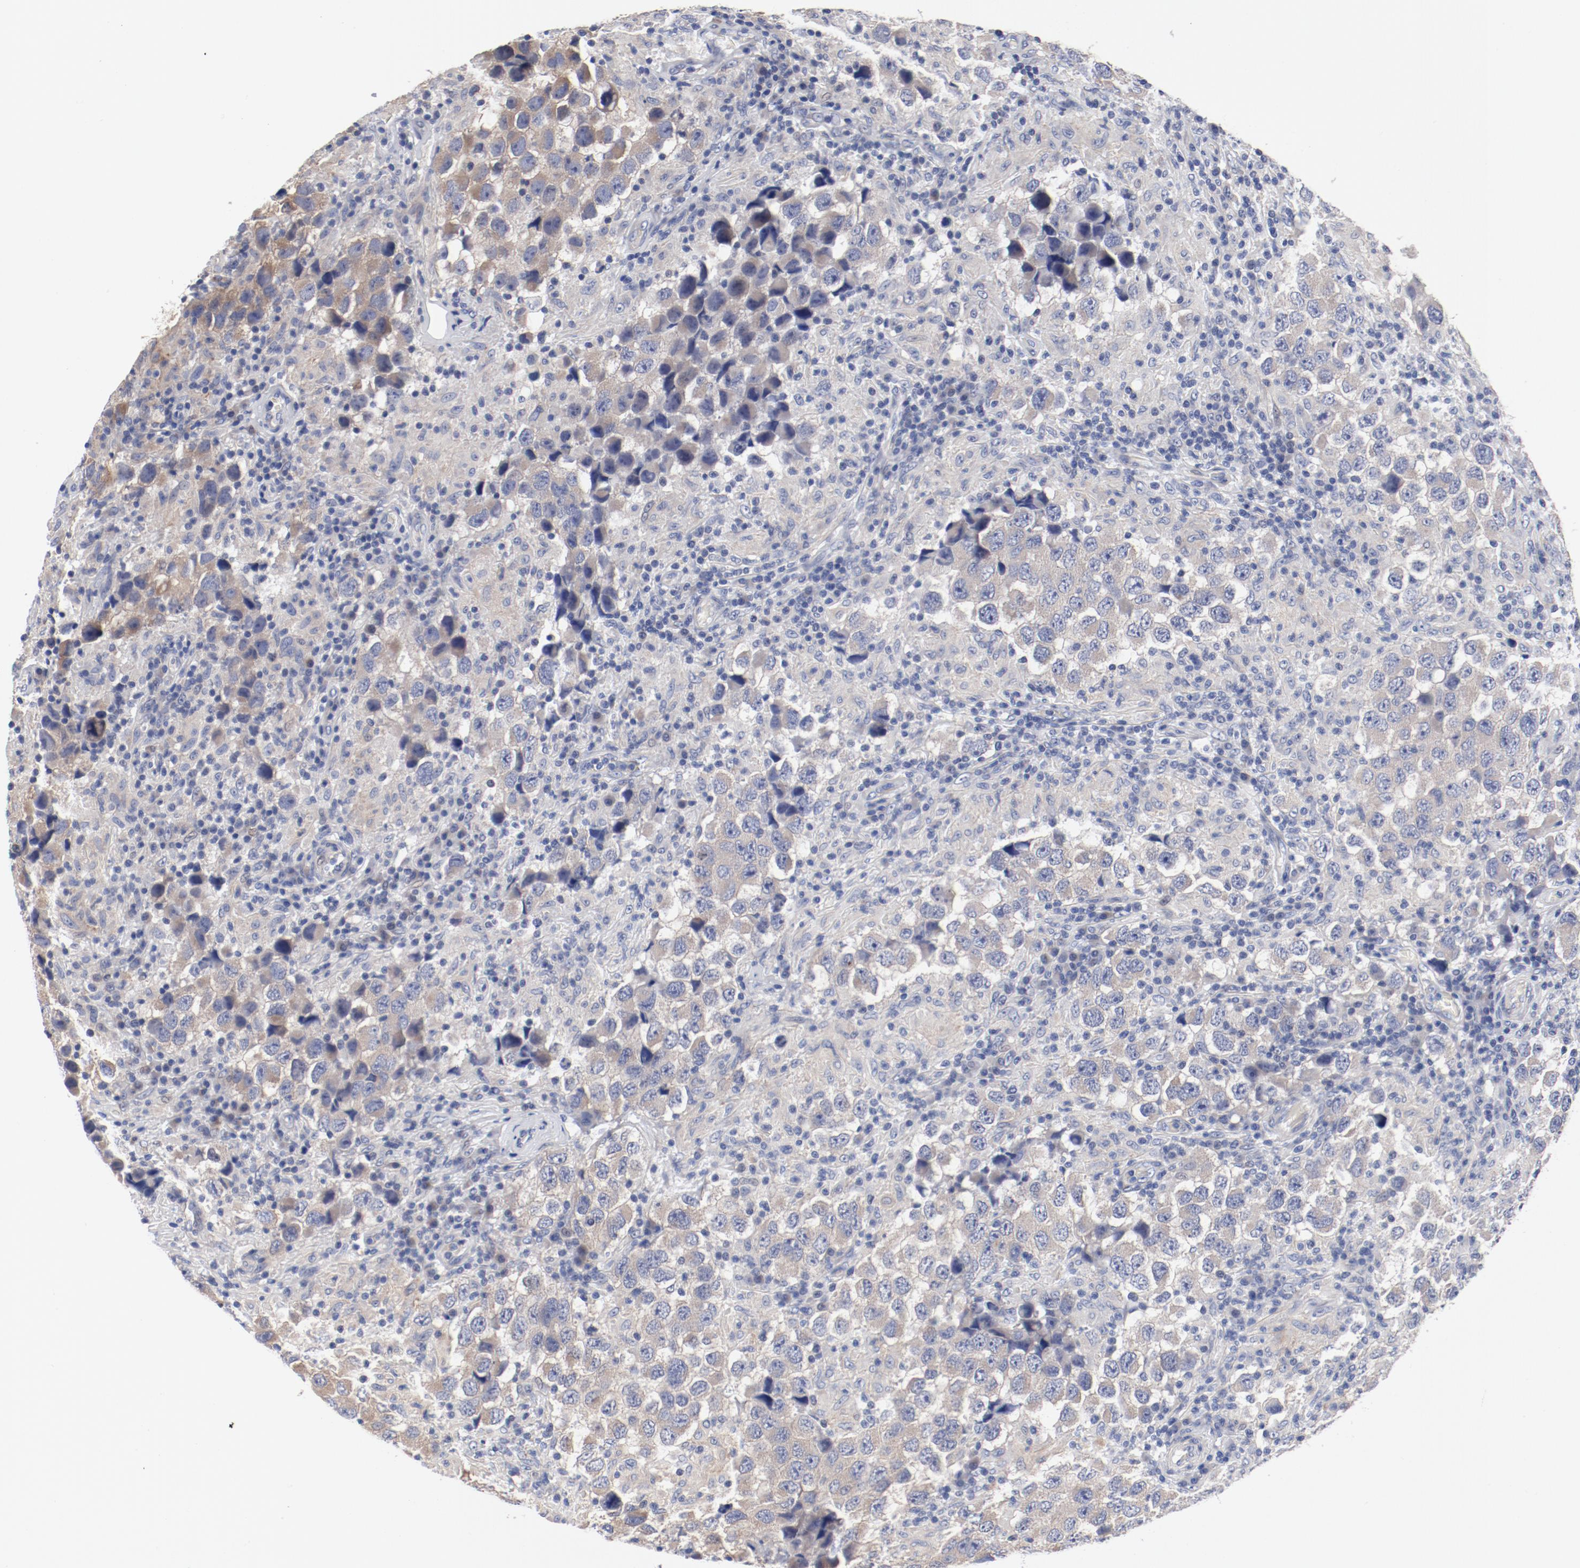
{"staining": {"intensity": "moderate", "quantity": "25%-75%", "location": "cytoplasmic/membranous"}, "tissue": "testis cancer", "cell_type": "Tumor cells", "image_type": "cancer", "snomed": [{"axis": "morphology", "description": "Carcinoma, Embryonal, NOS"}, {"axis": "topography", "description": "Testis"}], "caption": "There is medium levels of moderate cytoplasmic/membranous staining in tumor cells of testis cancer, as demonstrated by immunohistochemical staining (brown color).", "gene": "GPR143", "patient": {"sex": "male", "age": 21}}